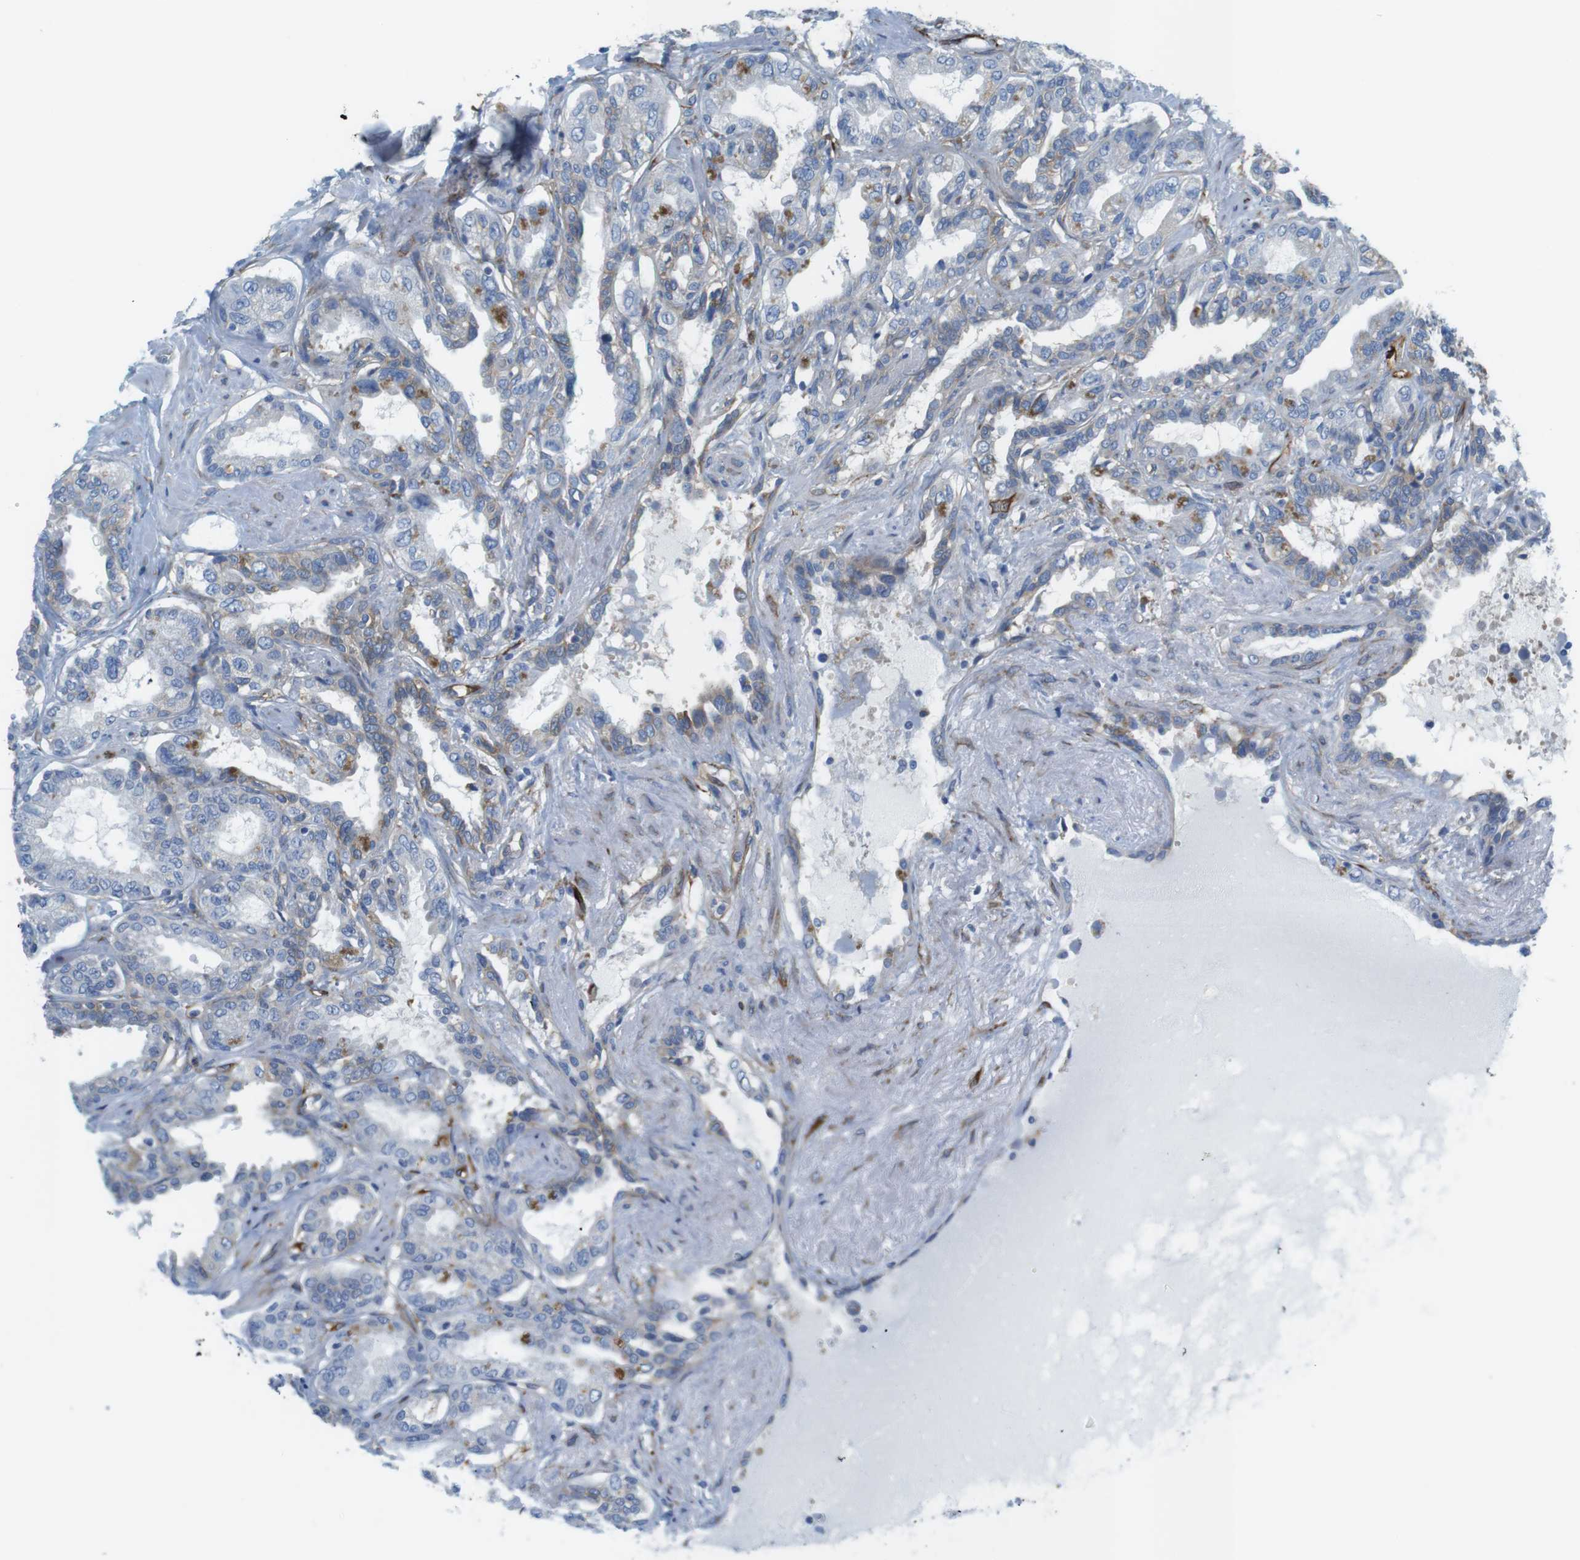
{"staining": {"intensity": "moderate", "quantity": "<25%", "location": "cytoplasmic/membranous"}, "tissue": "seminal vesicle", "cell_type": "Glandular cells", "image_type": "normal", "snomed": [{"axis": "morphology", "description": "Normal tissue, NOS"}, {"axis": "topography", "description": "Seminal veicle"}], "caption": "A brown stain labels moderate cytoplasmic/membranous staining of a protein in glandular cells of benign seminal vesicle. (IHC, brightfield microscopy, high magnification).", "gene": "EMP2", "patient": {"sex": "male", "age": 61}}